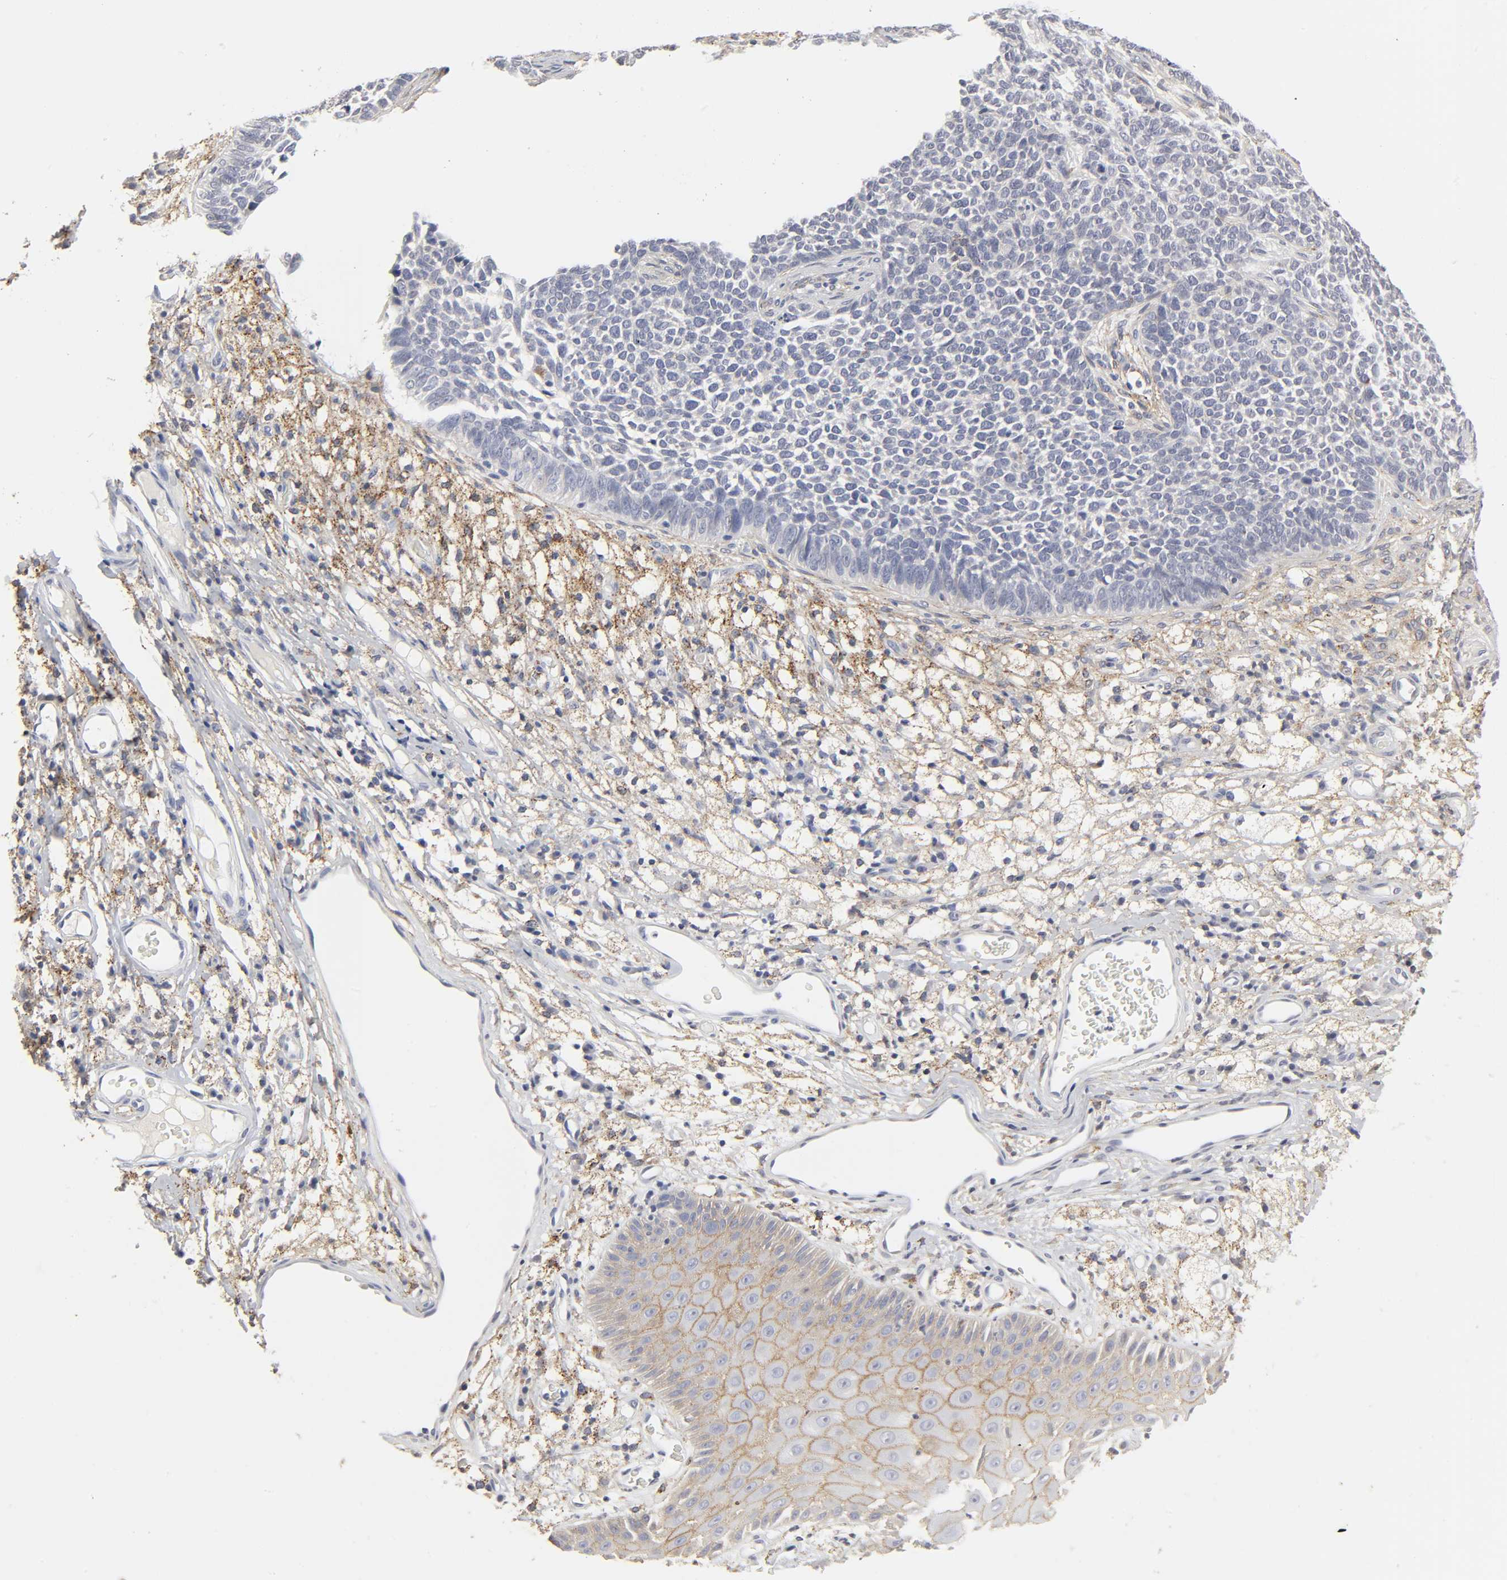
{"staining": {"intensity": "negative", "quantity": "none", "location": "none"}, "tissue": "skin cancer", "cell_type": "Tumor cells", "image_type": "cancer", "snomed": [{"axis": "morphology", "description": "Basal cell carcinoma"}, {"axis": "topography", "description": "Skin"}], "caption": "IHC of human skin basal cell carcinoma displays no staining in tumor cells.", "gene": "LRP1", "patient": {"sex": "female", "age": 84}}